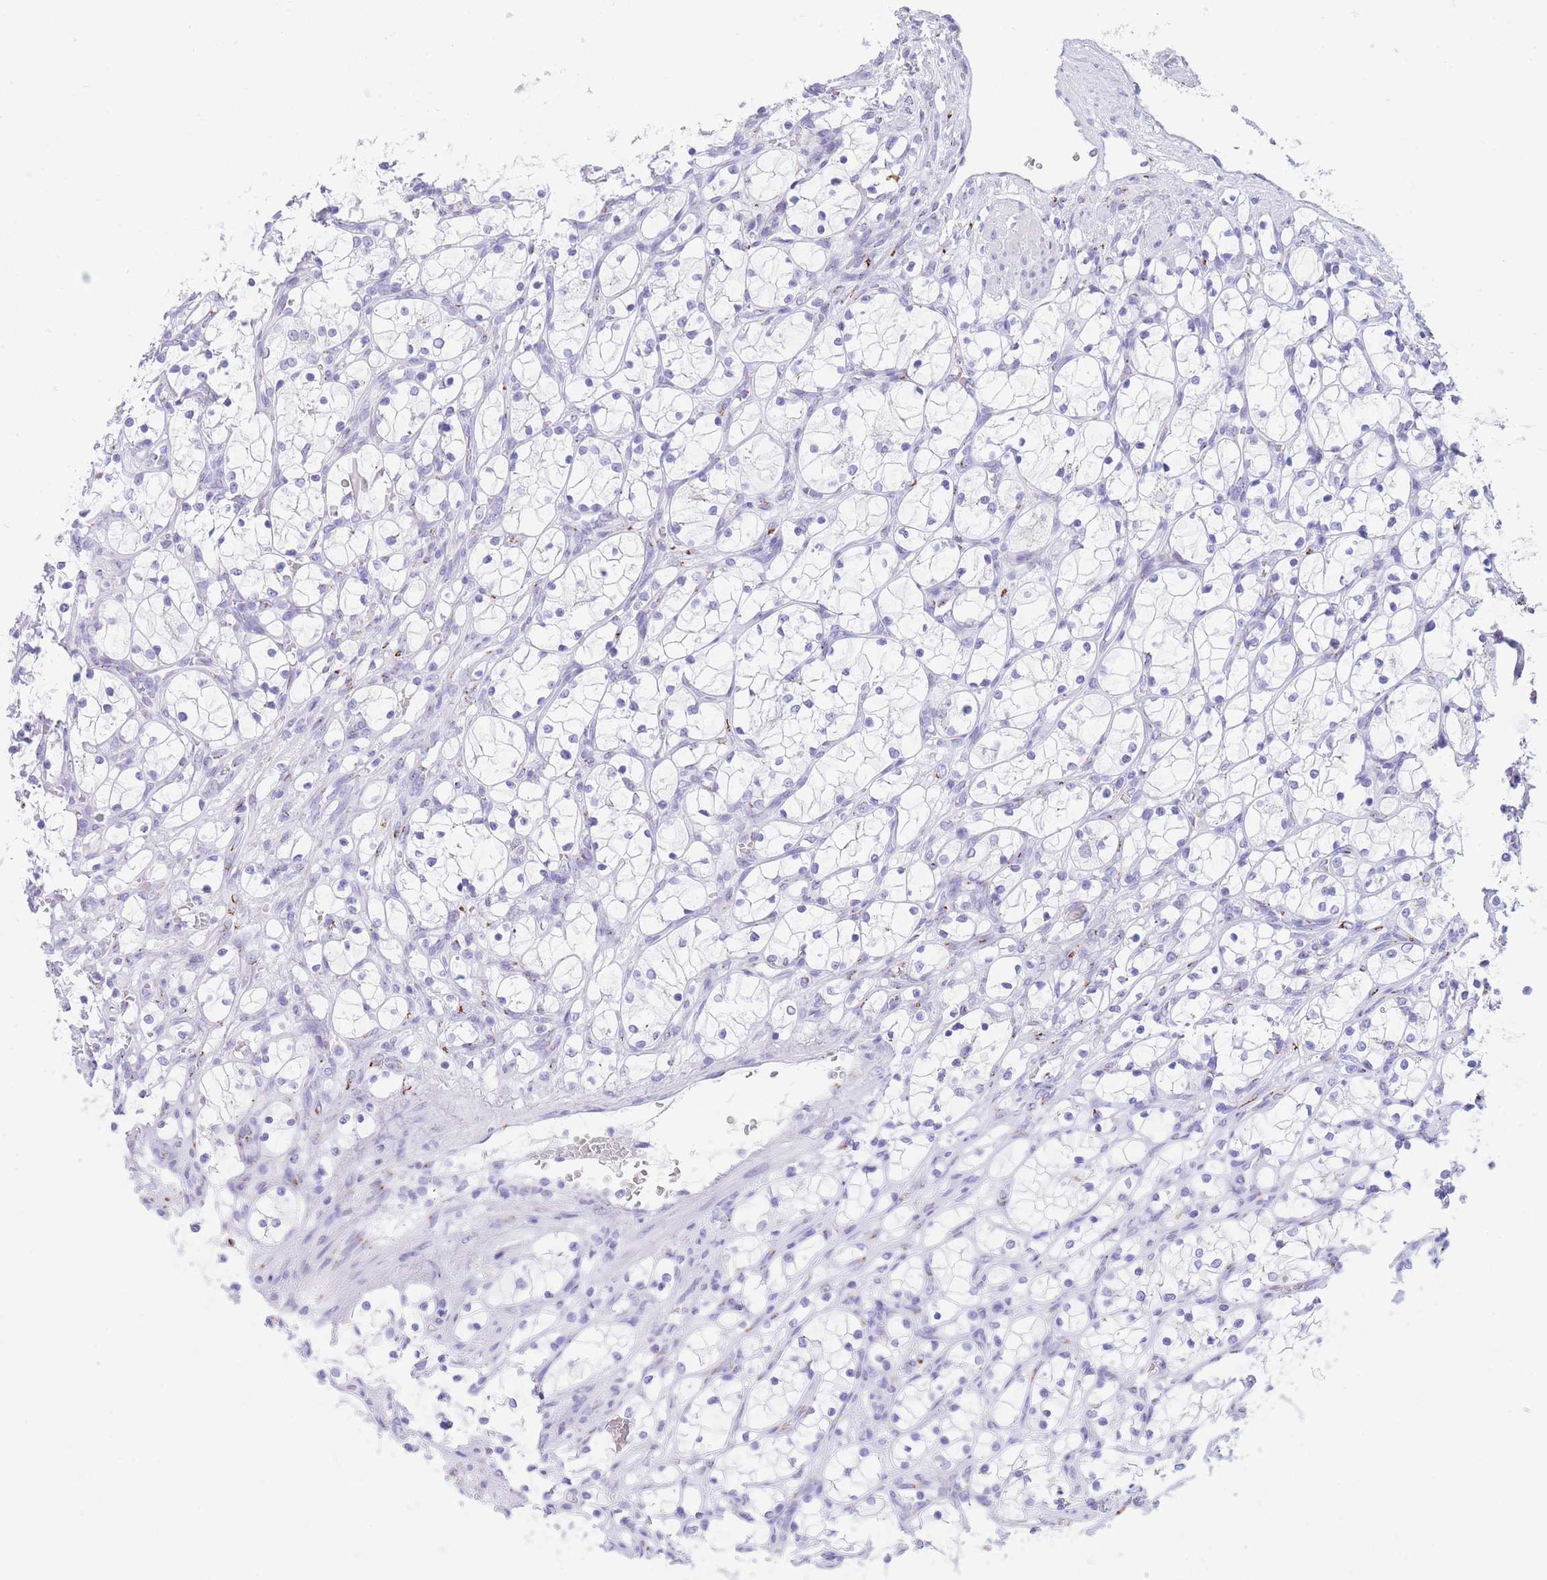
{"staining": {"intensity": "negative", "quantity": "none", "location": "none"}, "tissue": "renal cancer", "cell_type": "Tumor cells", "image_type": "cancer", "snomed": [{"axis": "morphology", "description": "Adenocarcinoma, NOS"}, {"axis": "topography", "description": "Kidney"}], "caption": "Tumor cells are negative for brown protein staining in renal cancer. (Brightfield microscopy of DAB IHC at high magnification).", "gene": "FAM3C", "patient": {"sex": "female", "age": 69}}